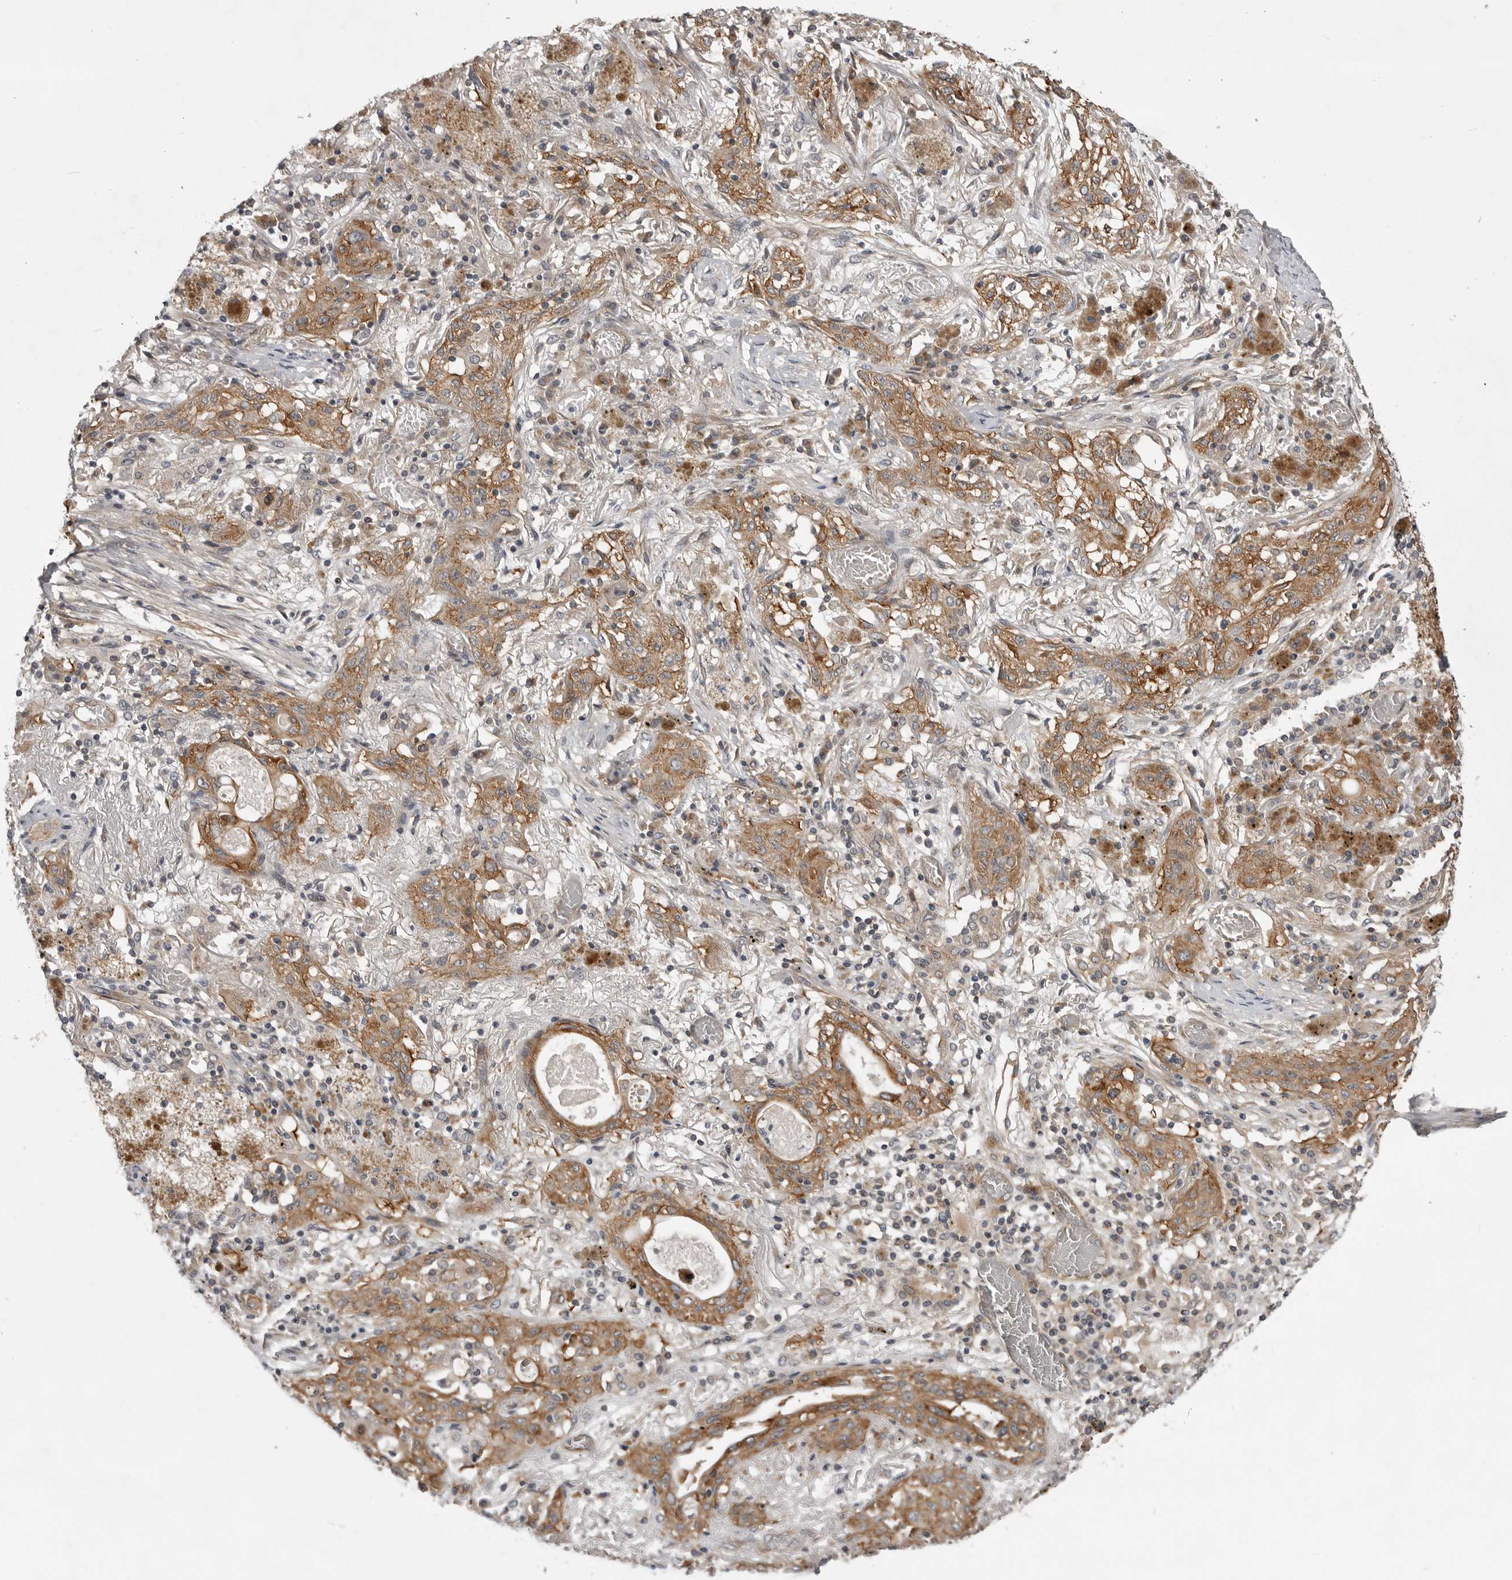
{"staining": {"intensity": "moderate", "quantity": ">75%", "location": "cytoplasmic/membranous"}, "tissue": "lung cancer", "cell_type": "Tumor cells", "image_type": "cancer", "snomed": [{"axis": "morphology", "description": "Squamous cell carcinoma, NOS"}, {"axis": "topography", "description": "Lung"}], "caption": "Lung cancer (squamous cell carcinoma) stained for a protein (brown) reveals moderate cytoplasmic/membranous positive expression in about >75% of tumor cells.", "gene": "LRRC45", "patient": {"sex": "female", "age": 47}}